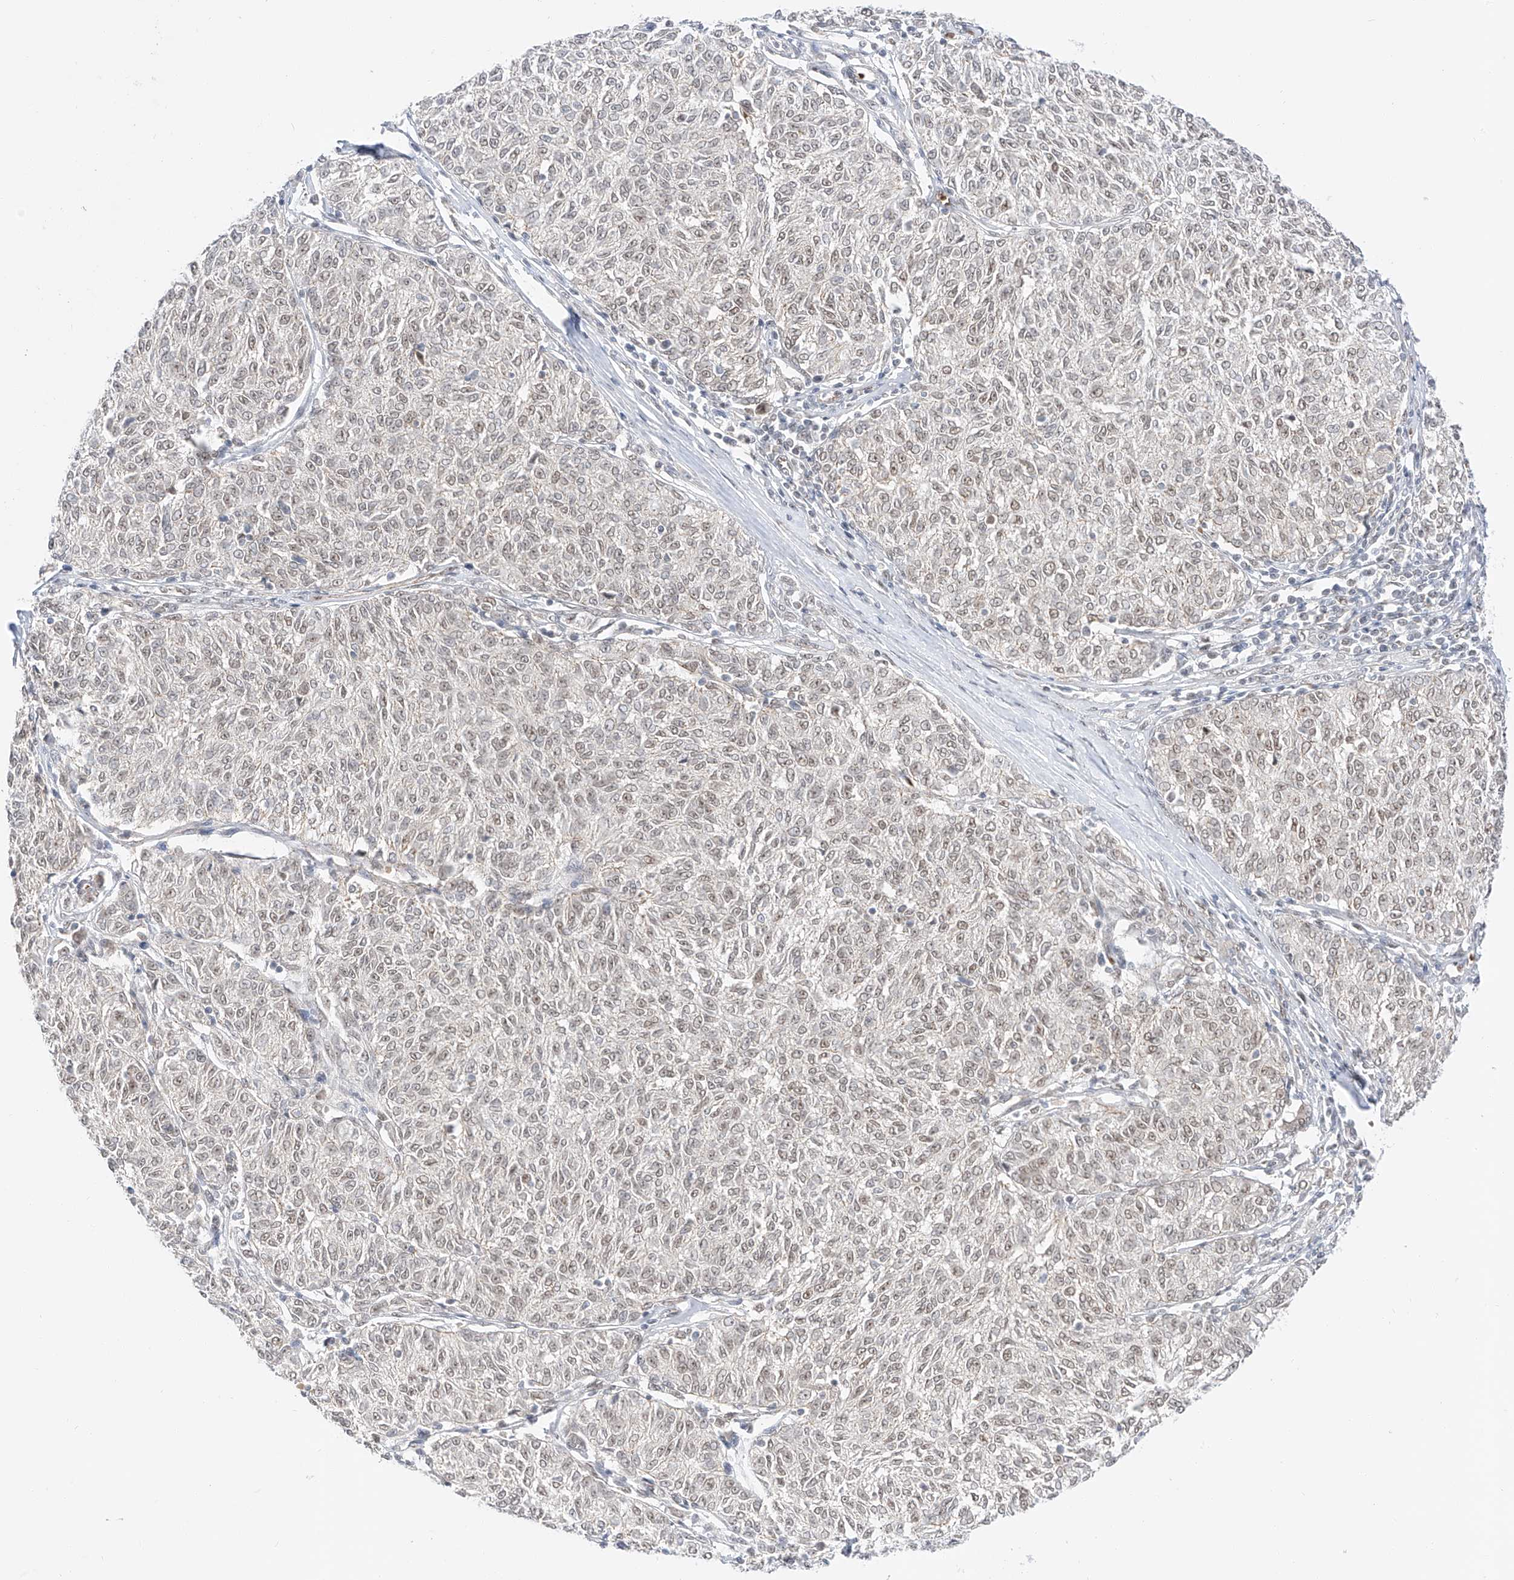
{"staining": {"intensity": "weak", "quantity": ">75%", "location": "nuclear"}, "tissue": "melanoma", "cell_type": "Tumor cells", "image_type": "cancer", "snomed": [{"axis": "morphology", "description": "Malignant melanoma, NOS"}, {"axis": "topography", "description": "Skin"}], "caption": "There is low levels of weak nuclear positivity in tumor cells of melanoma, as demonstrated by immunohistochemical staining (brown color).", "gene": "POGK", "patient": {"sex": "female", "age": 72}}